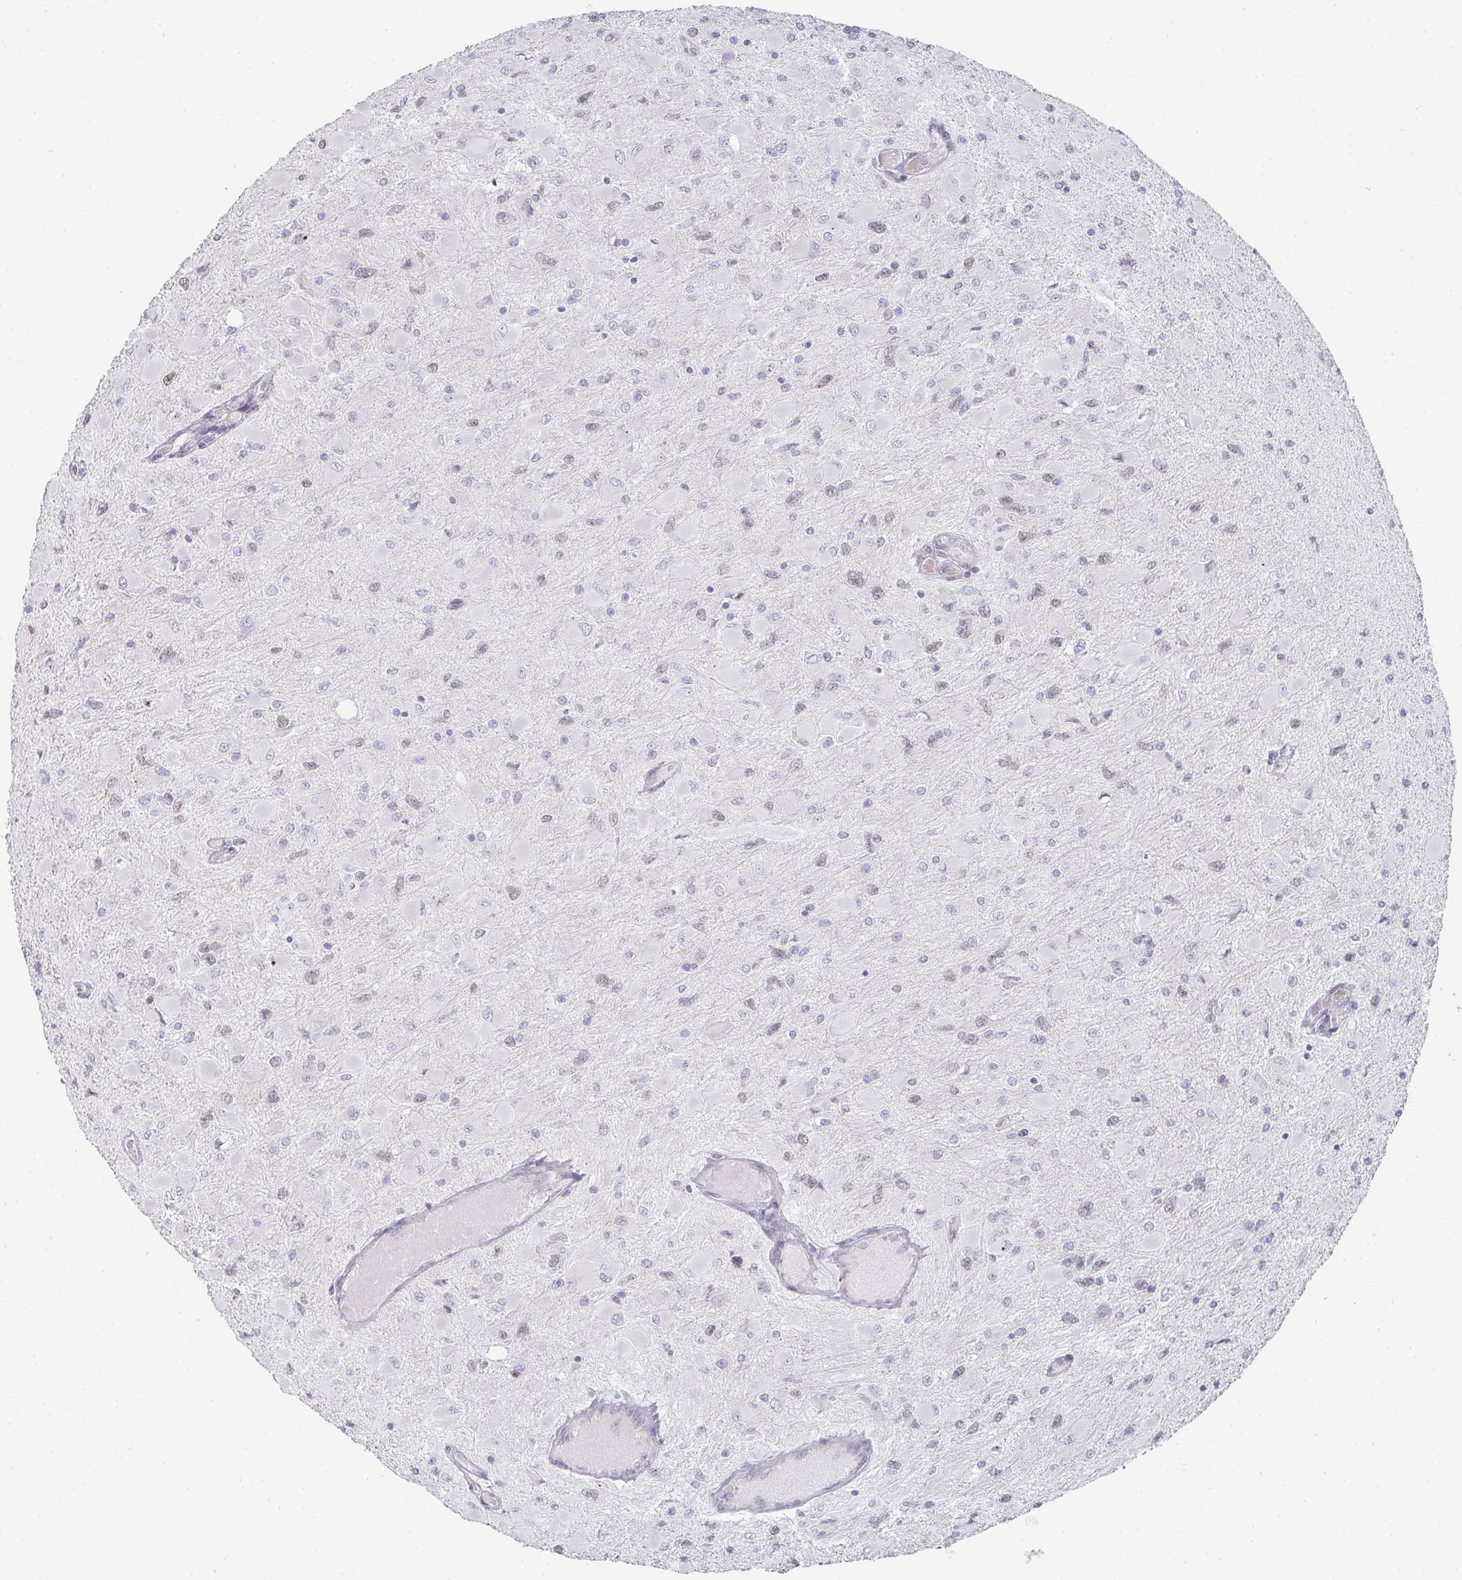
{"staining": {"intensity": "negative", "quantity": "none", "location": "none"}, "tissue": "glioma", "cell_type": "Tumor cells", "image_type": "cancer", "snomed": [{"axis": "morphology", "description": "Glioma, malignant, High grade"}, {"axis": "topography", "description": "Cerebral cortex"}], "caption": "A high-resolution photomicrograph shows IHC staining of malignant glioma (high-grade), which demonstrates no significant expression in tumor cells. (DAB immunohistochemistry visualized using brightfield microscopy, high magnification).", "gene": "POU2AF2", "patient": {"sex": "female", "age": 36}}